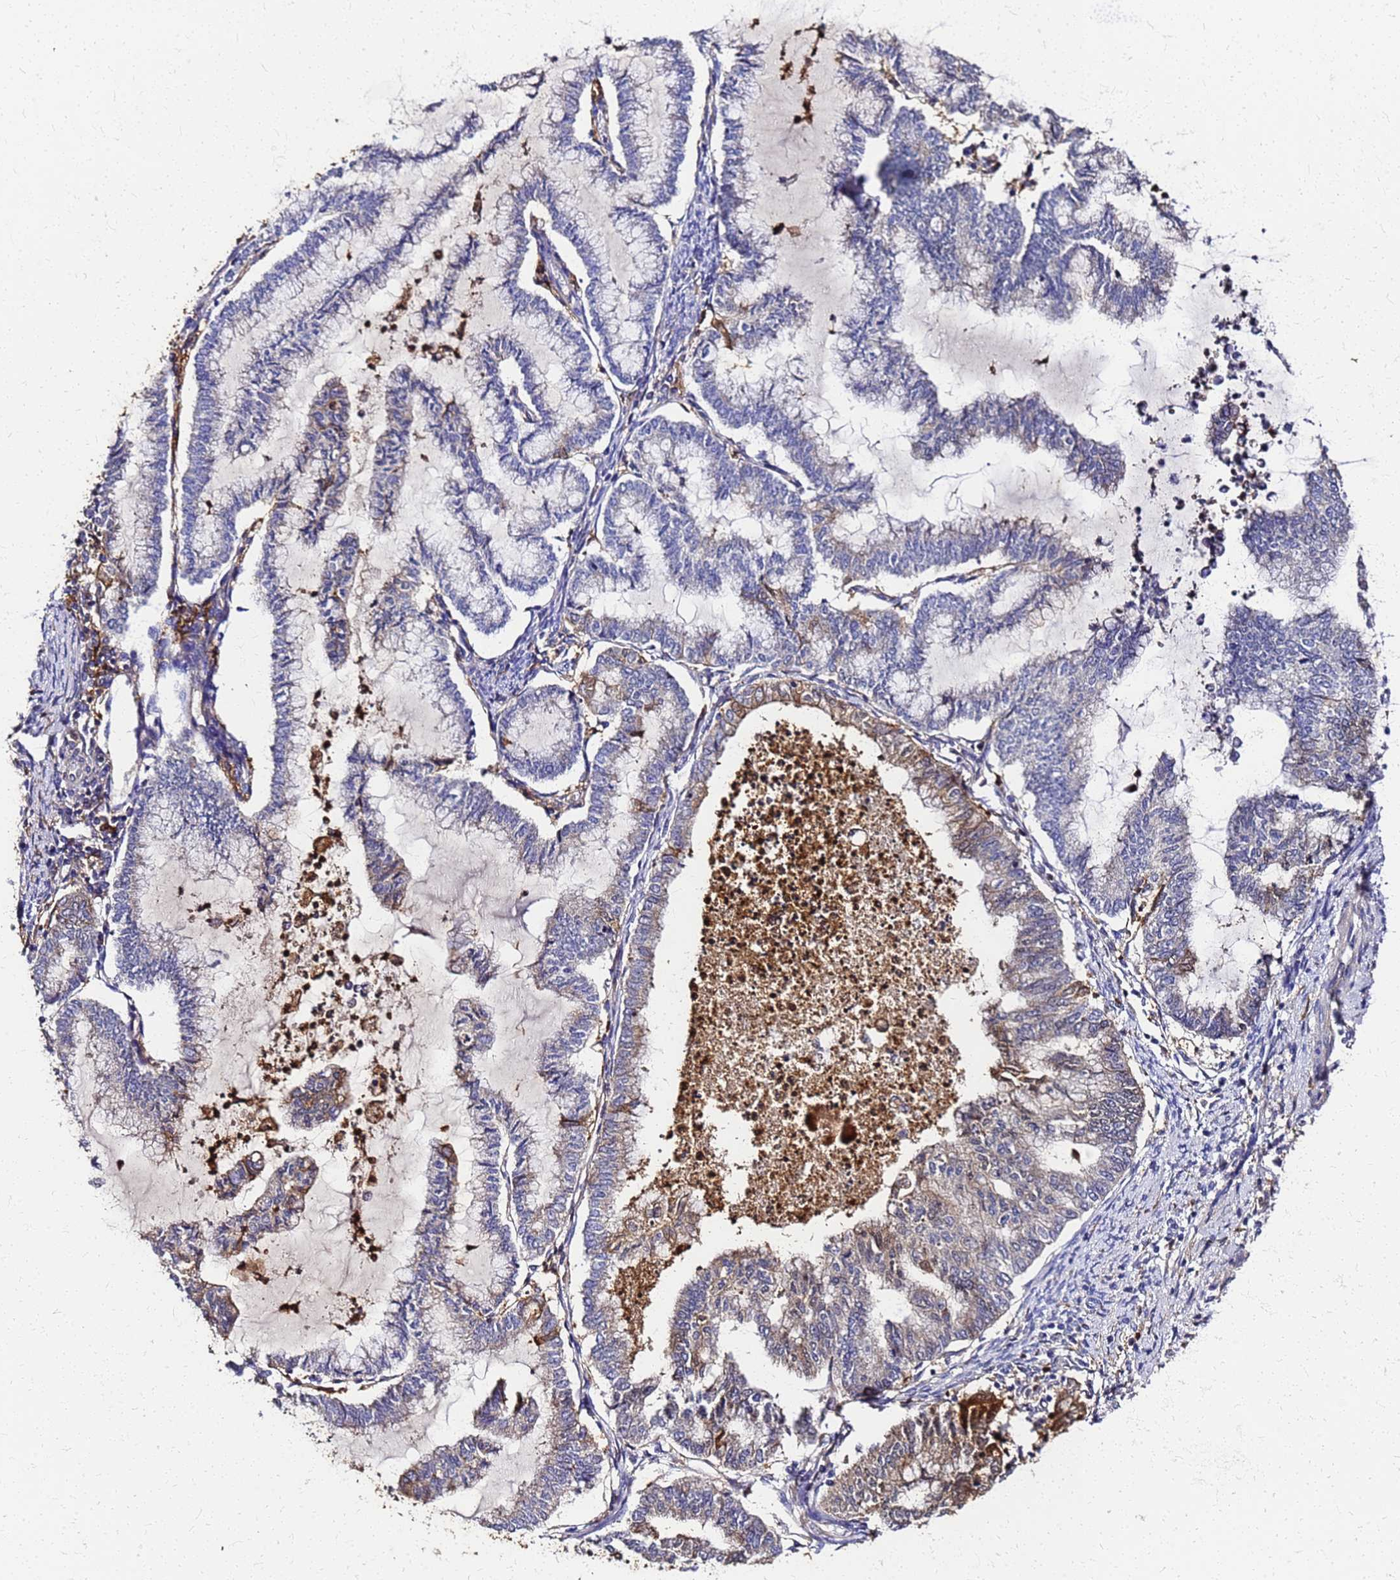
{"staining": {"intensity": "moderate", "quantity": "<25%", "location": "cytoplasmic/membranous"}, "tissue": "endometrial cancer", "cell_type": "Tumor cells", "image_type": "cancer", "snomed": [{"axis": "morphology", "description": "Adenocarcinoma, NOS"}, {"axis": "topography", "description": "Endometrium"}], "caption": "The image reveals a brown stain indicating the presence of a protein in the cytoplasmic/membranous of tumor cells in endometrial adenocarcinoma.", "gene": "S100A11", "patient": {"sex": "female", "age": 79}}